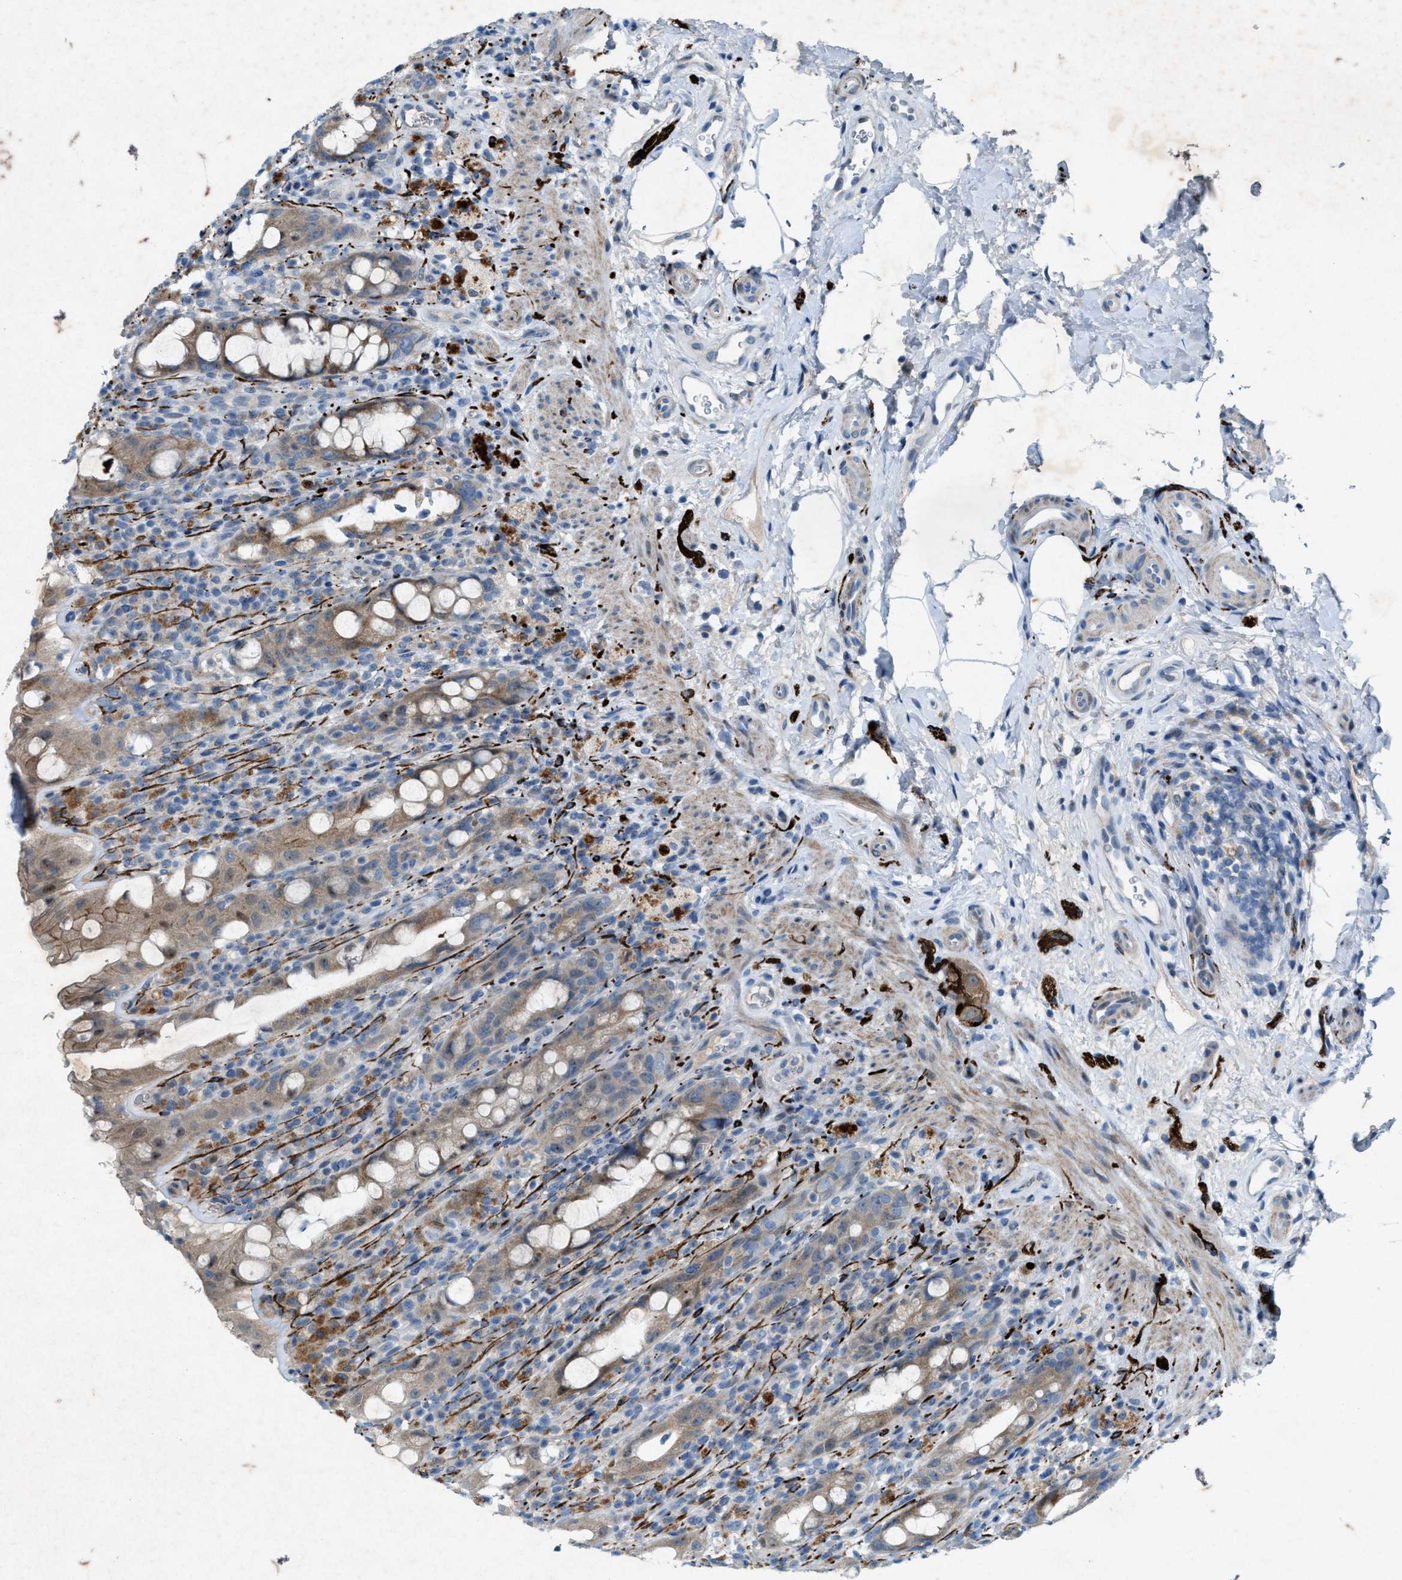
{"staining": {"intensity": "moderate", "quantity": "25%-75%", "location": "cytoplasmic/membranous"}, "tissue": "rectum", "cell_type": "Glandular cells", "image_type": "normal", "snomed": [{"axis": "morphology", "description": "Normal tissue, NOS"}, {"axis": "topography", "description": "Rectum"}], "caption": "DAB immunohistochemical staining of normal rectum shows moderate cytoplasmic/membranous protein expression in approximately 25%-75% of glandular cells.", "gene": "URGCP", "patient": {"sex": "male", "age": 44}}